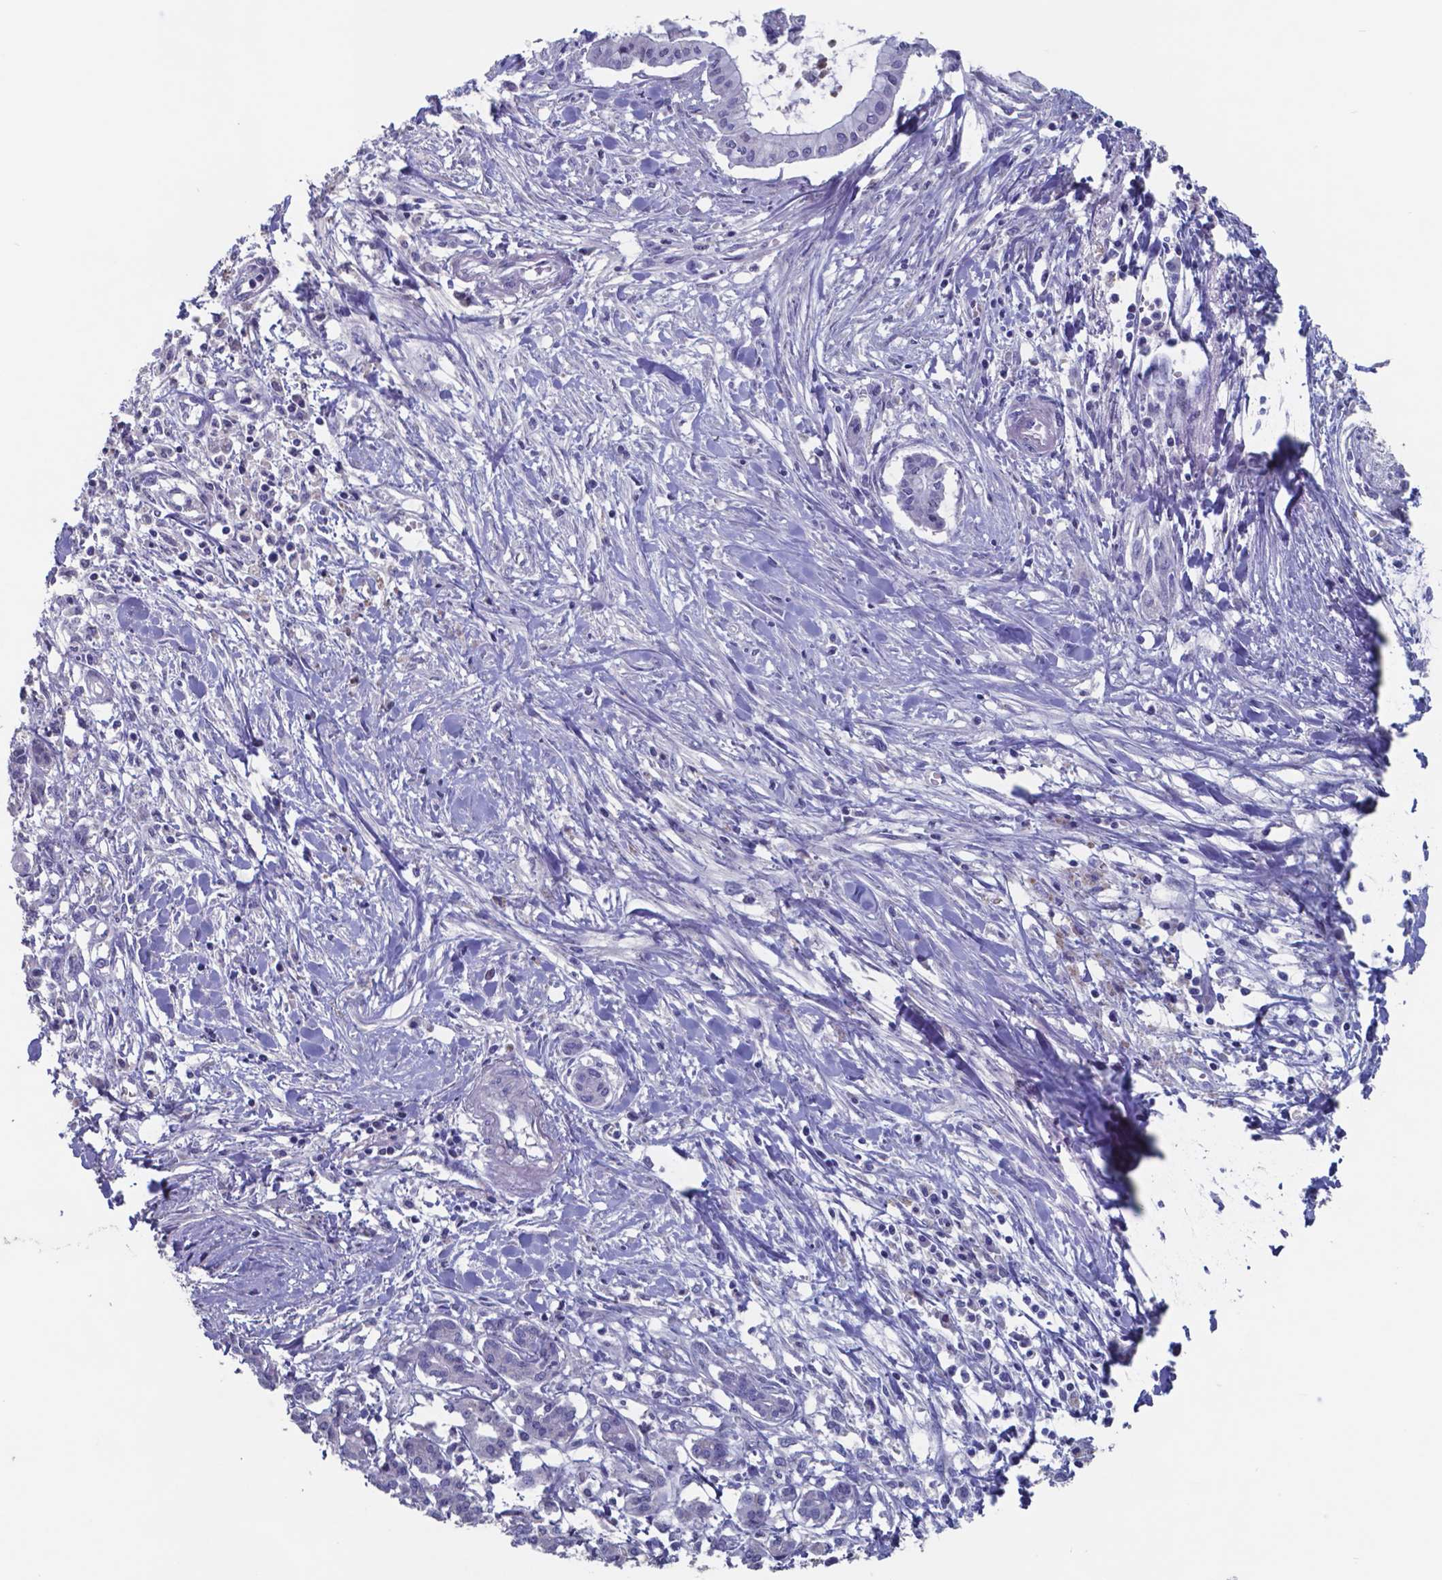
{"staining": {"intensity": "negative", "quantity": "none", "location": "none"}, "tissue": "pancreatic cancer", "cell_type": "Tumor cells", "image_type": "cancer", "snomed": [{"axis": "morphology", "description": "Adenocarcinoma, NOS"}, {"axis": "topography", "description": "Pancreas"}], "caption": "DAB (3,3'-diaminobenzidine) immunohistochemical staining of pancreatic cancer shows no significant expression in tumor cells. Nuclei are stained in blue.", "gene": "TTR", "patient": {"sex": "male", "age": 48}}